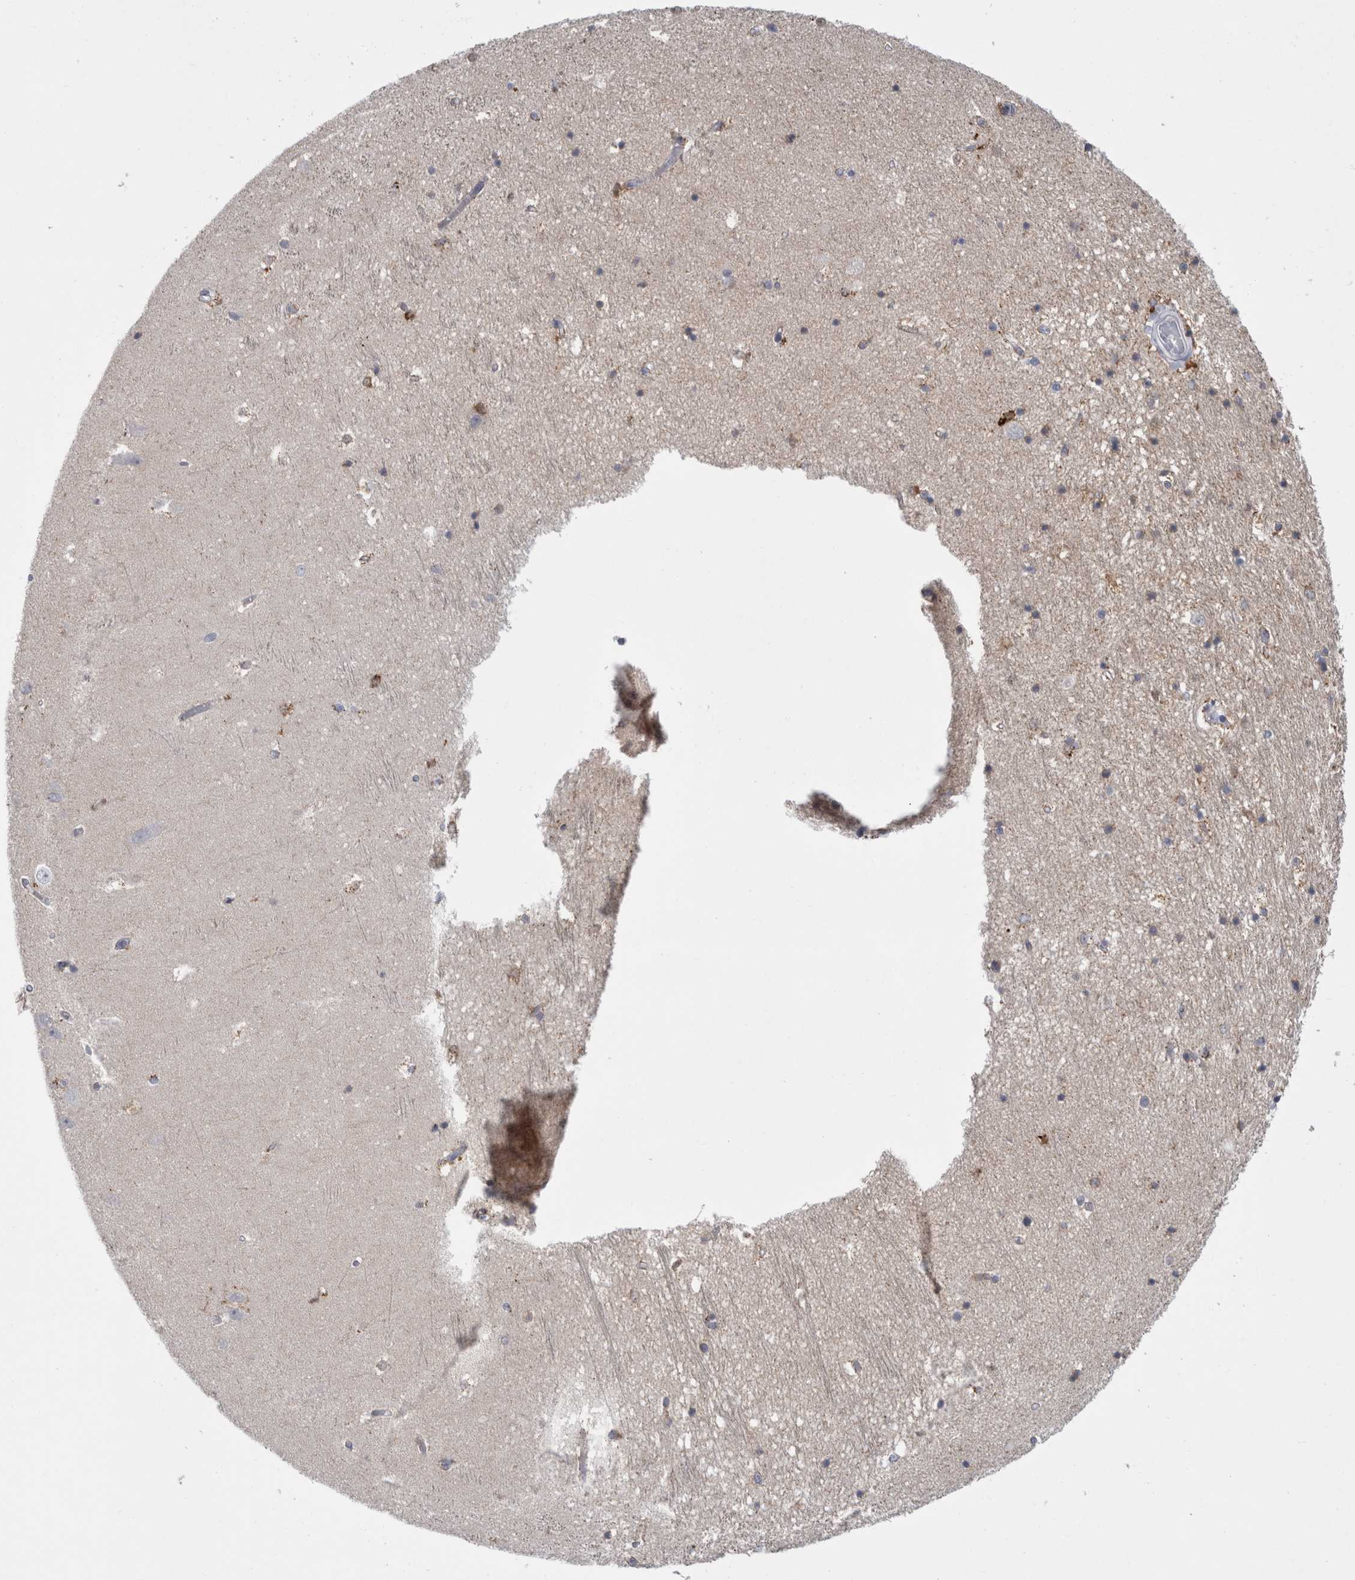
{"staining": {"intensity": "moderate", "quantity": "<25%", "location": "cytoplasmic/membranous"}, "tissue": "hippocampus", "cell_type": "Glial cells", "image_type": "normal", "snomed": [{"axis": "morphology", "description": "Normal tissue, NOS"}, {"axis": "topography", "description": "Hippocampus"}], "caption": "IHC image of benign hippocampus: human hippocampus stained using IHC exhibits low levels of moderate protein expression localized specifically in the cytoplasmic/membranous of glial cells, appearing as a cytoplasmic/membranous brown color.", "gene": "GATM", "patient": {"sex": "male", "age": 45}}